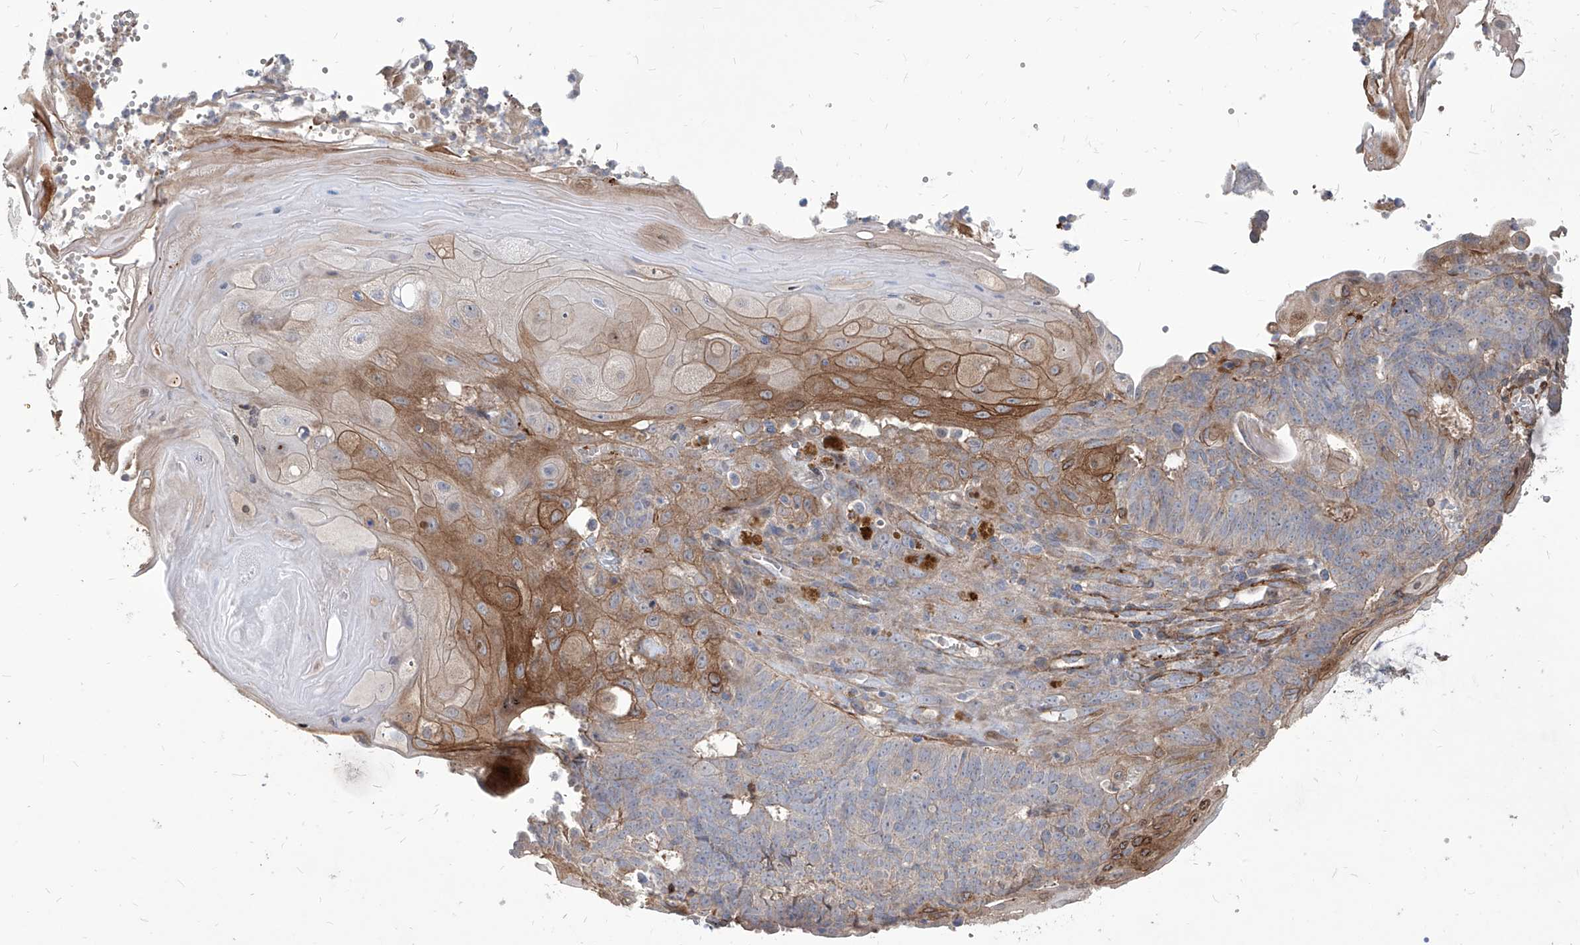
{"staining": {"intensity": "moderate", "quantity": "<25%", "location": "cytoplasmic/membranous"}, "tissue": "endometrial cancer", "cell_type": "Tumor cells", "image_type": "cancer", "snomed": [{"axis": "morphology", "description": "Adenocarcinoma, NOS"}, {"axis": "topography", "description": "Endometrium"}], "caption": "A micrograph showing moderate cytoplasmic/membranous staining in about <25% of tumor cells in endometrial adenocarcinoma, as visualized by brown immunohistochemical staining.", "gene": "FAM83B", "patient": {"sex": "female", "age": 32}}